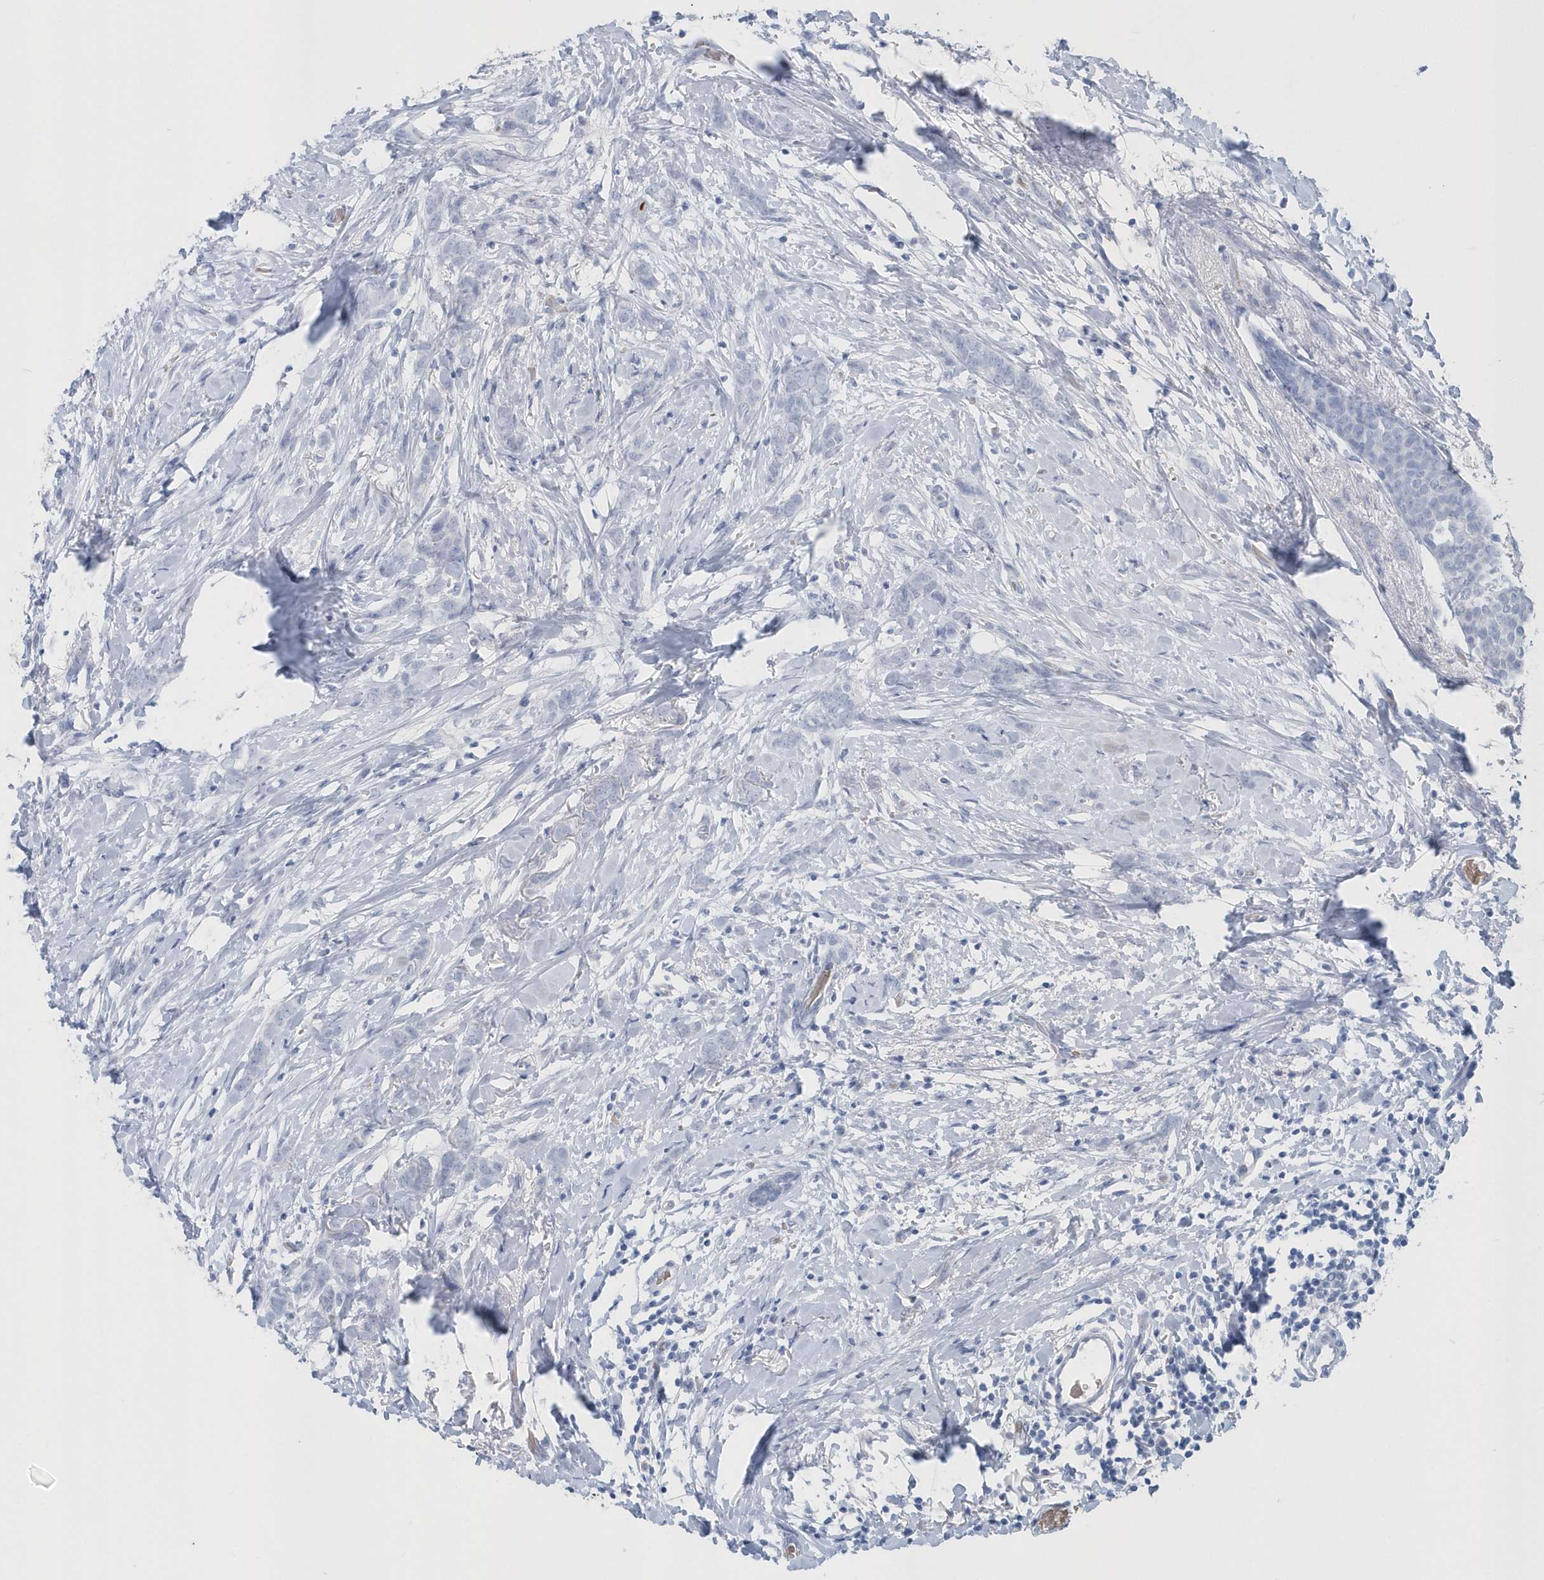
{"staining": {"intensity": "negative", "quantity": "none", "location": "none"}, "tissue": "breast cancer", "cell_type": "Tumor cells", "image_type": "cancer", "snomed": [{"axis": "morphology", "description": "Lobular carcinoma, in situ"}, {"axis": "morphology", "description": "Lobular carcinoma"}, {"axis": "topography", "description": "Breast"}], "caption": "DAB (3,3'-diaminobenzidine) immunohistochemical staining of lobular carcinoma (breast) displays no significant positivity in tumor cells.", "gene": "HBA2", "patient": {"sex": "female", "age": 41}}